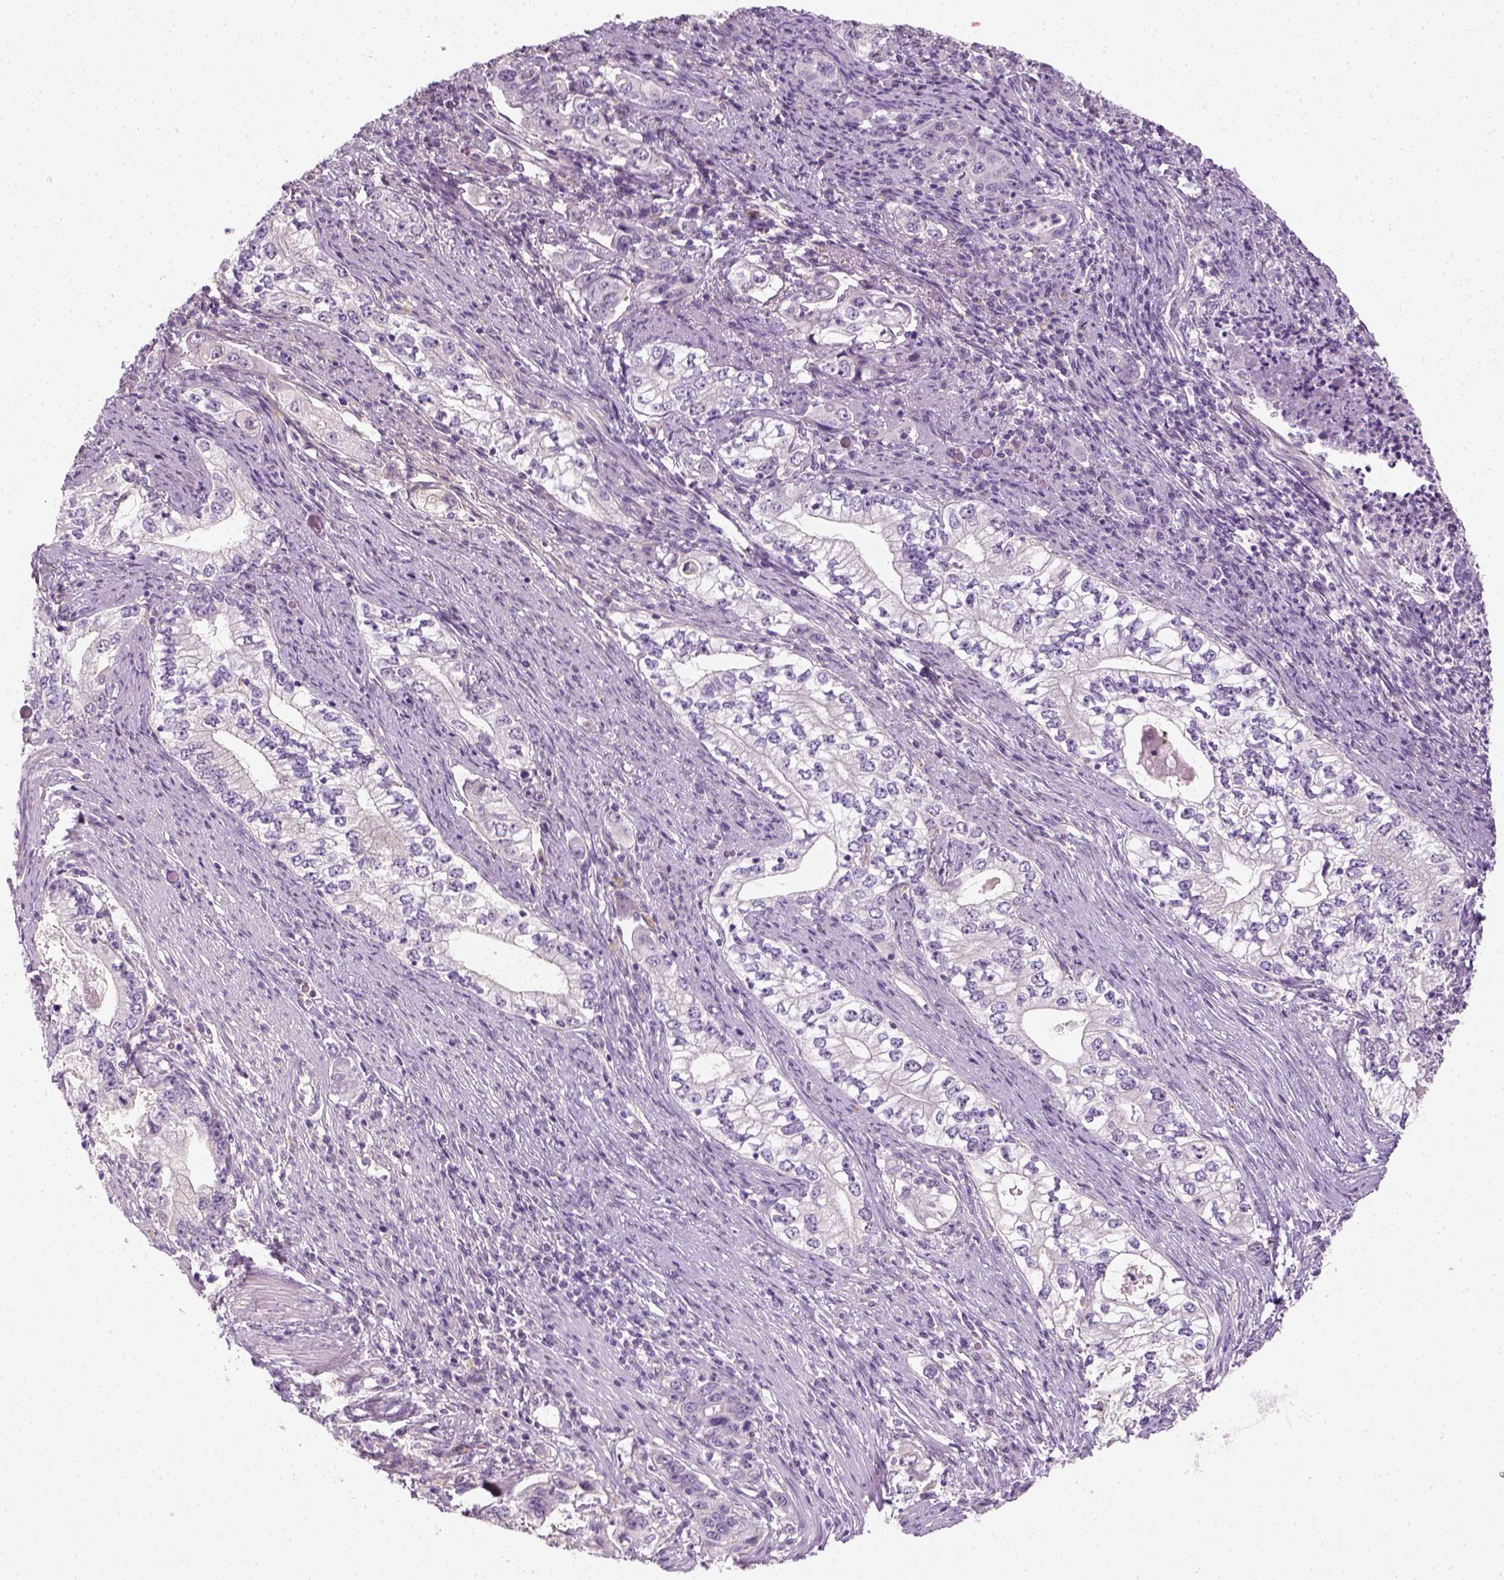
{"staining": {"intensity": "negative", "quantity": "none", "location": "none"}, "tissue": "stomach cancer", "cell_type": "Tumor cells", "image_type": "cancer", "snomed": [{"axis": "morphology", "description": "Adenocarcinoma, NOS"}, {"axis": "topography", "description": "Stomach, lower"}], "caption": "Histopathology image shows no protein positivity in tumor cells of stomach cancer tissue. (IHC, brightfield microscopy, high magnification).", "gene": "FAM163B", "patient": {"sex": "female", "age": 72}}